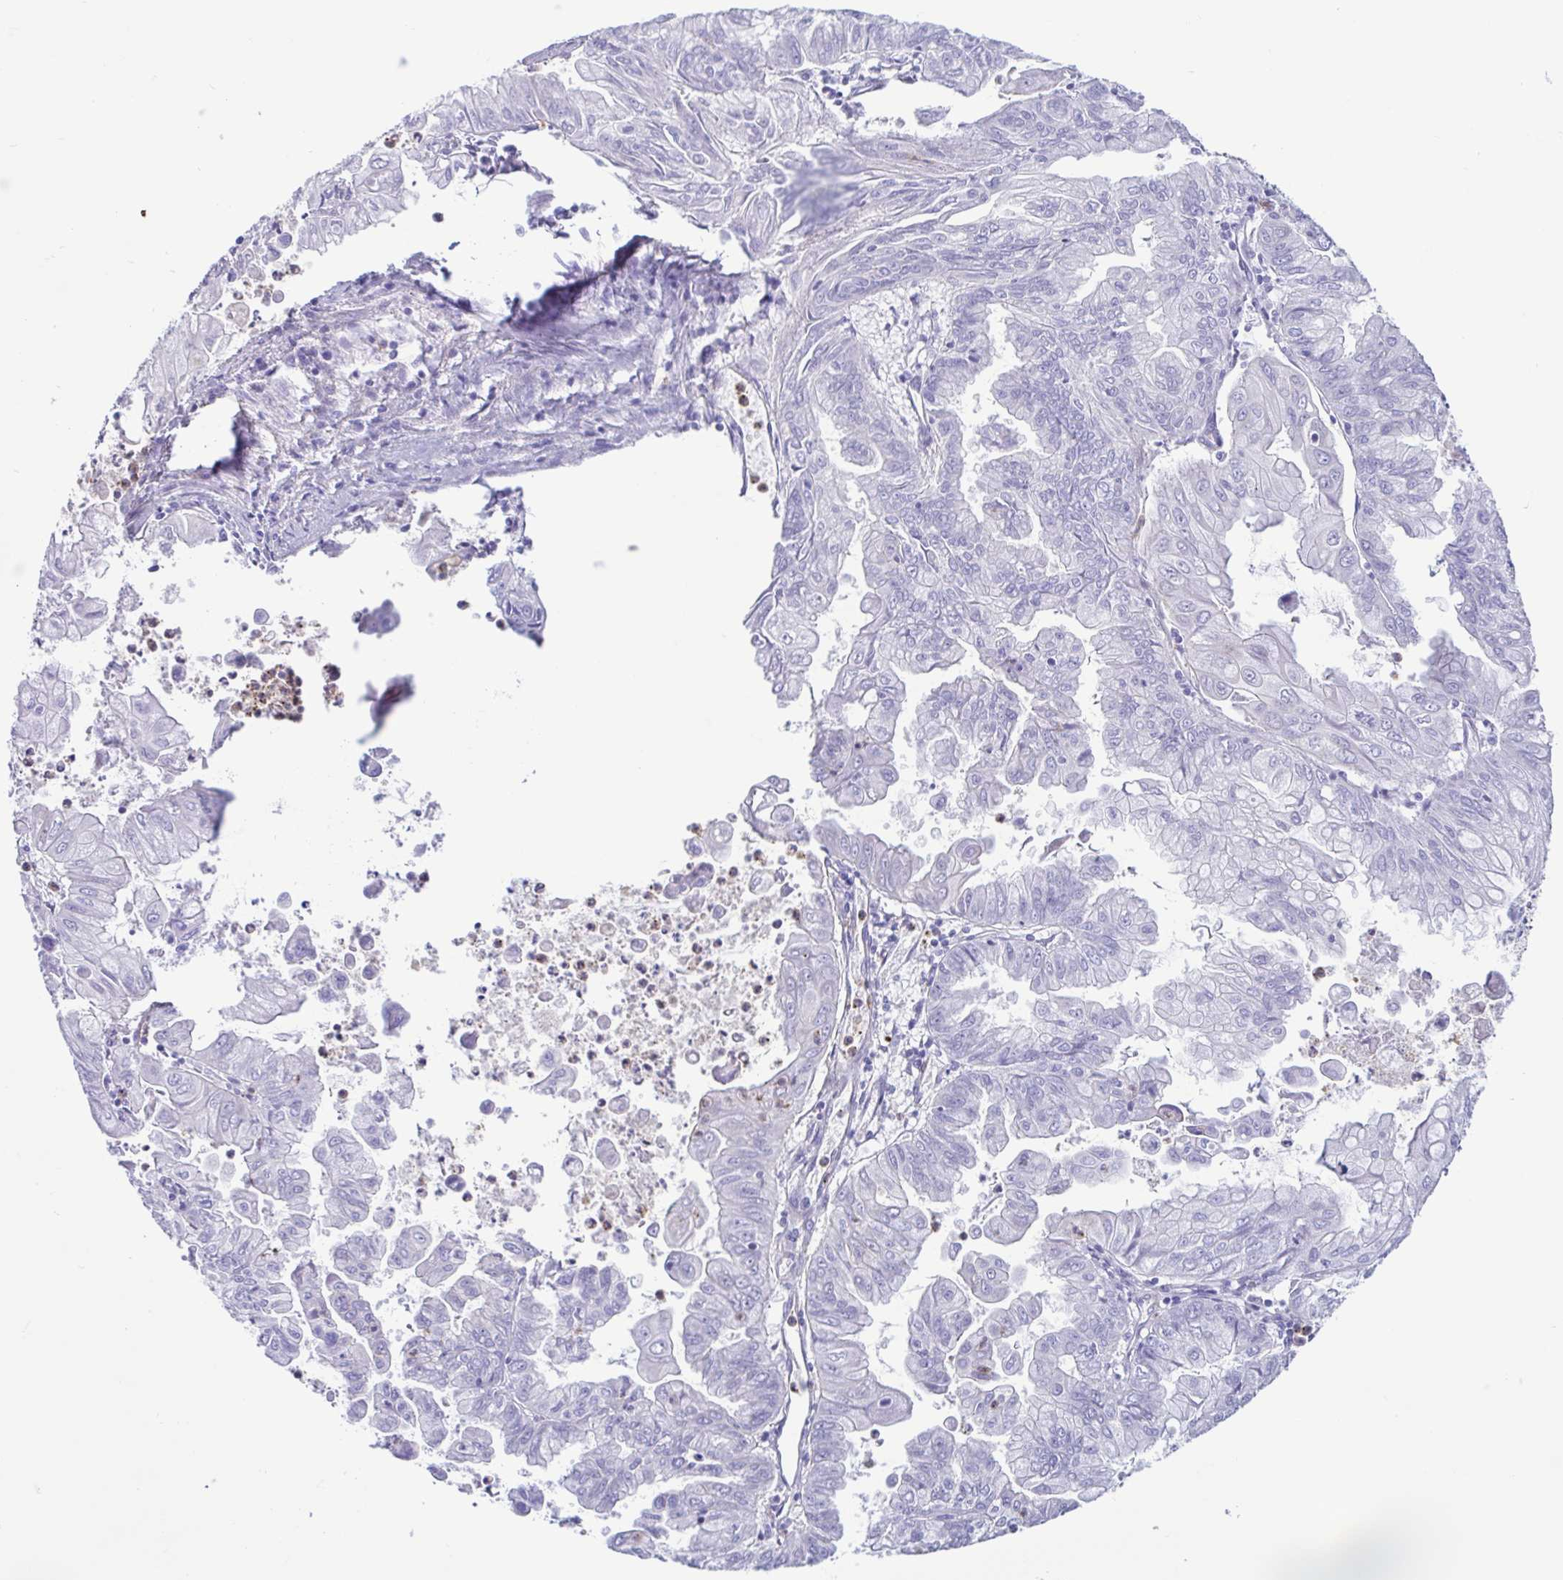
{"staining": {"intensity": "negative", "quantity": "none", "location": "none"}, "tissue": "stomach cancer", "cell_type": "Tumor cells", "image_type": "cancer", "snomed": [{"axis": "morphology", "description": "Adenocarcinoma, NOS"}, {"axis": "topography", "description": "Stomach, upper"}], "caption": "Tumor cells show no significant protein positivity in stomach adenocarcinoma.", "gene": "CYP11B1", "patient": {"sex": "male", "age": 80}}